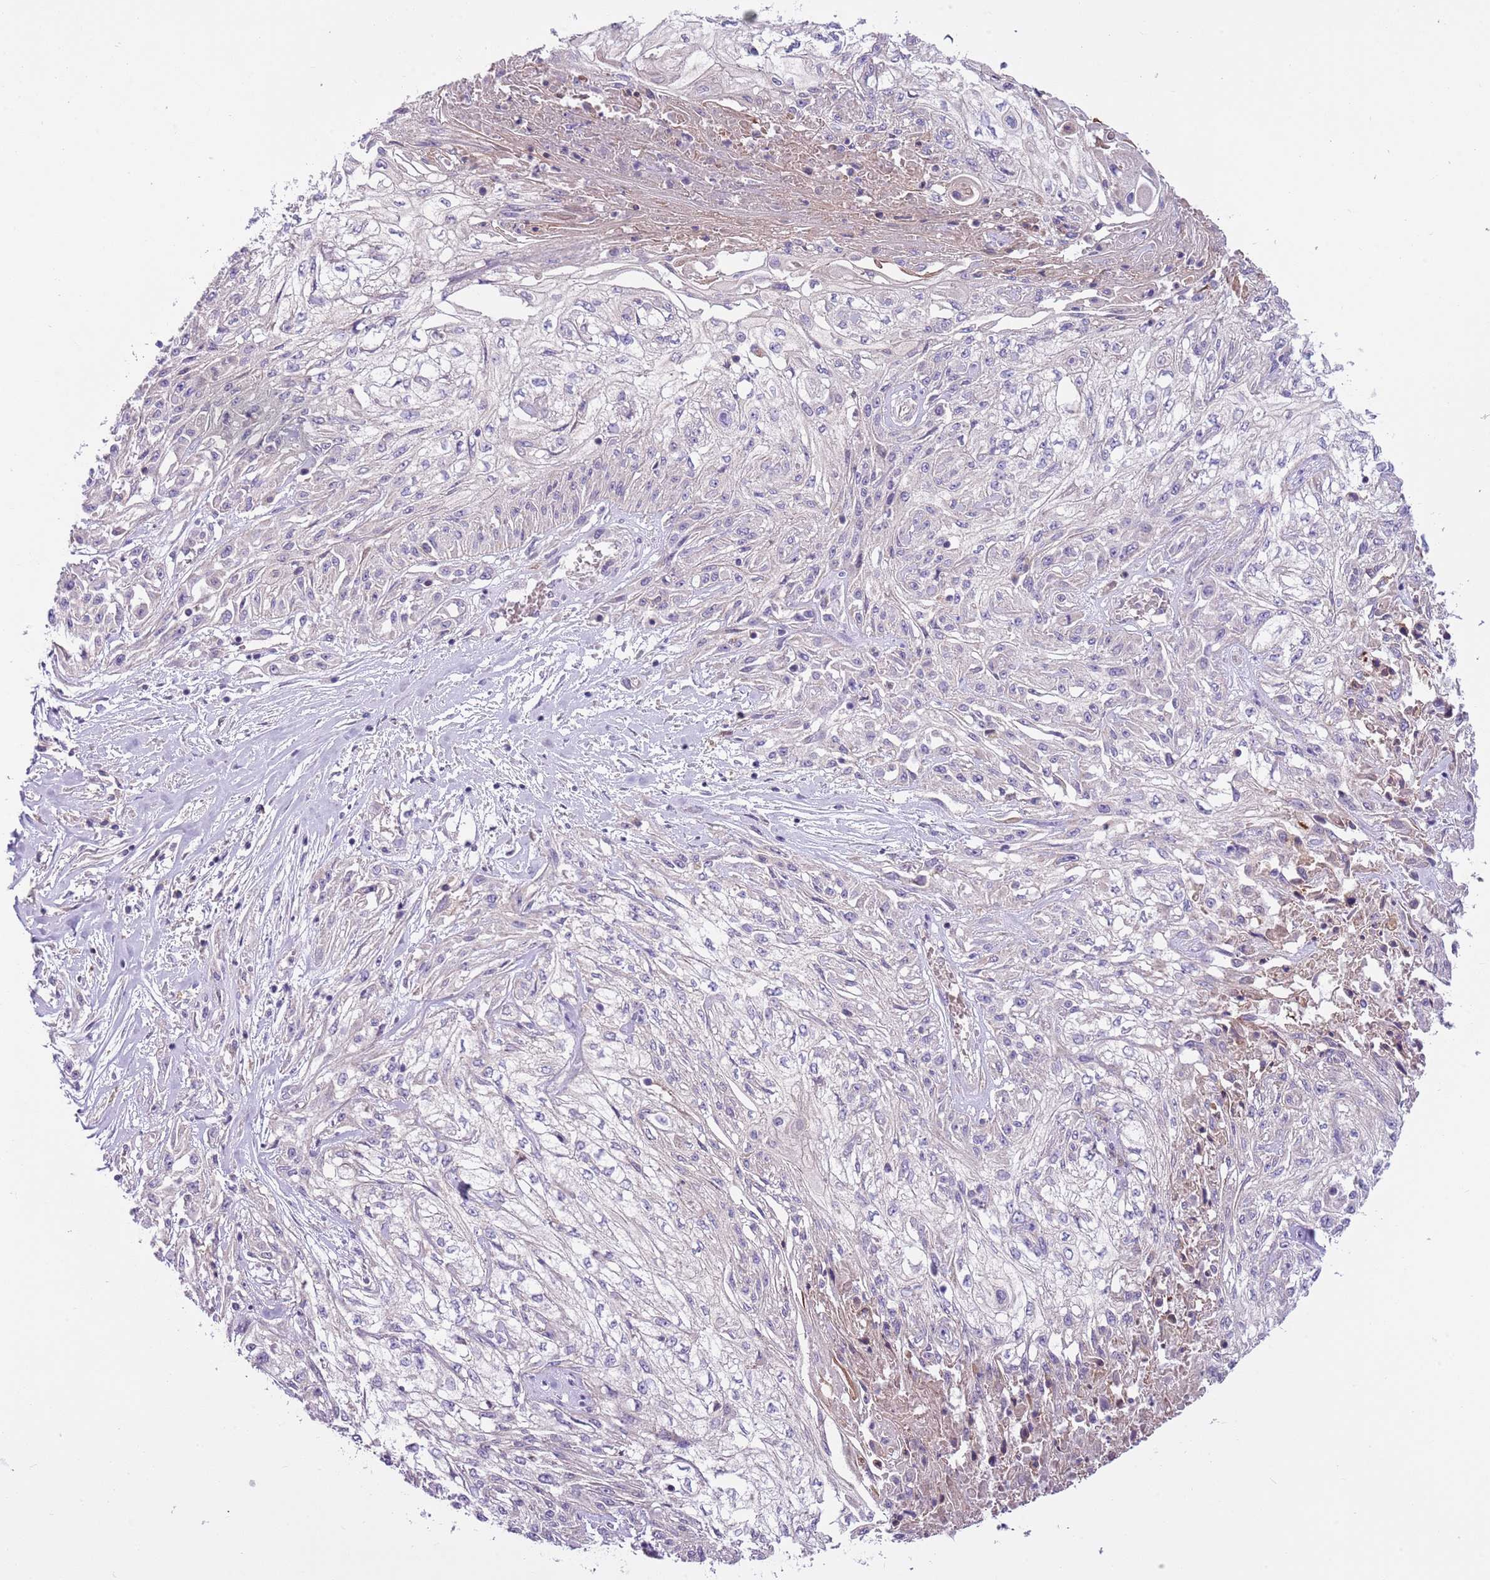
{"staining": {"intensity": "negative", "quantity": "none", "location": "none"}, "tissue": "skin cancer", "cell_type": "Tumor cells", "image_type": "cancer", "snomed": [{"axis": "morphology", "description": "Squamous cell carcinoma, NOS"}, {"axis": "morphology", "description": "Squamous cell carcinoma, metastatic, NOS"}, {"axis": "topography", "description": "Skin"}, {"axis": "topography", "description": "Lymph node"}], "caption": "Image shows no significant protein staining in tumor cells of skin cancer (metastatic squamous cell carcinoma).", "gene": "HES3", "patient": {"sex": "male", "age": 75}}